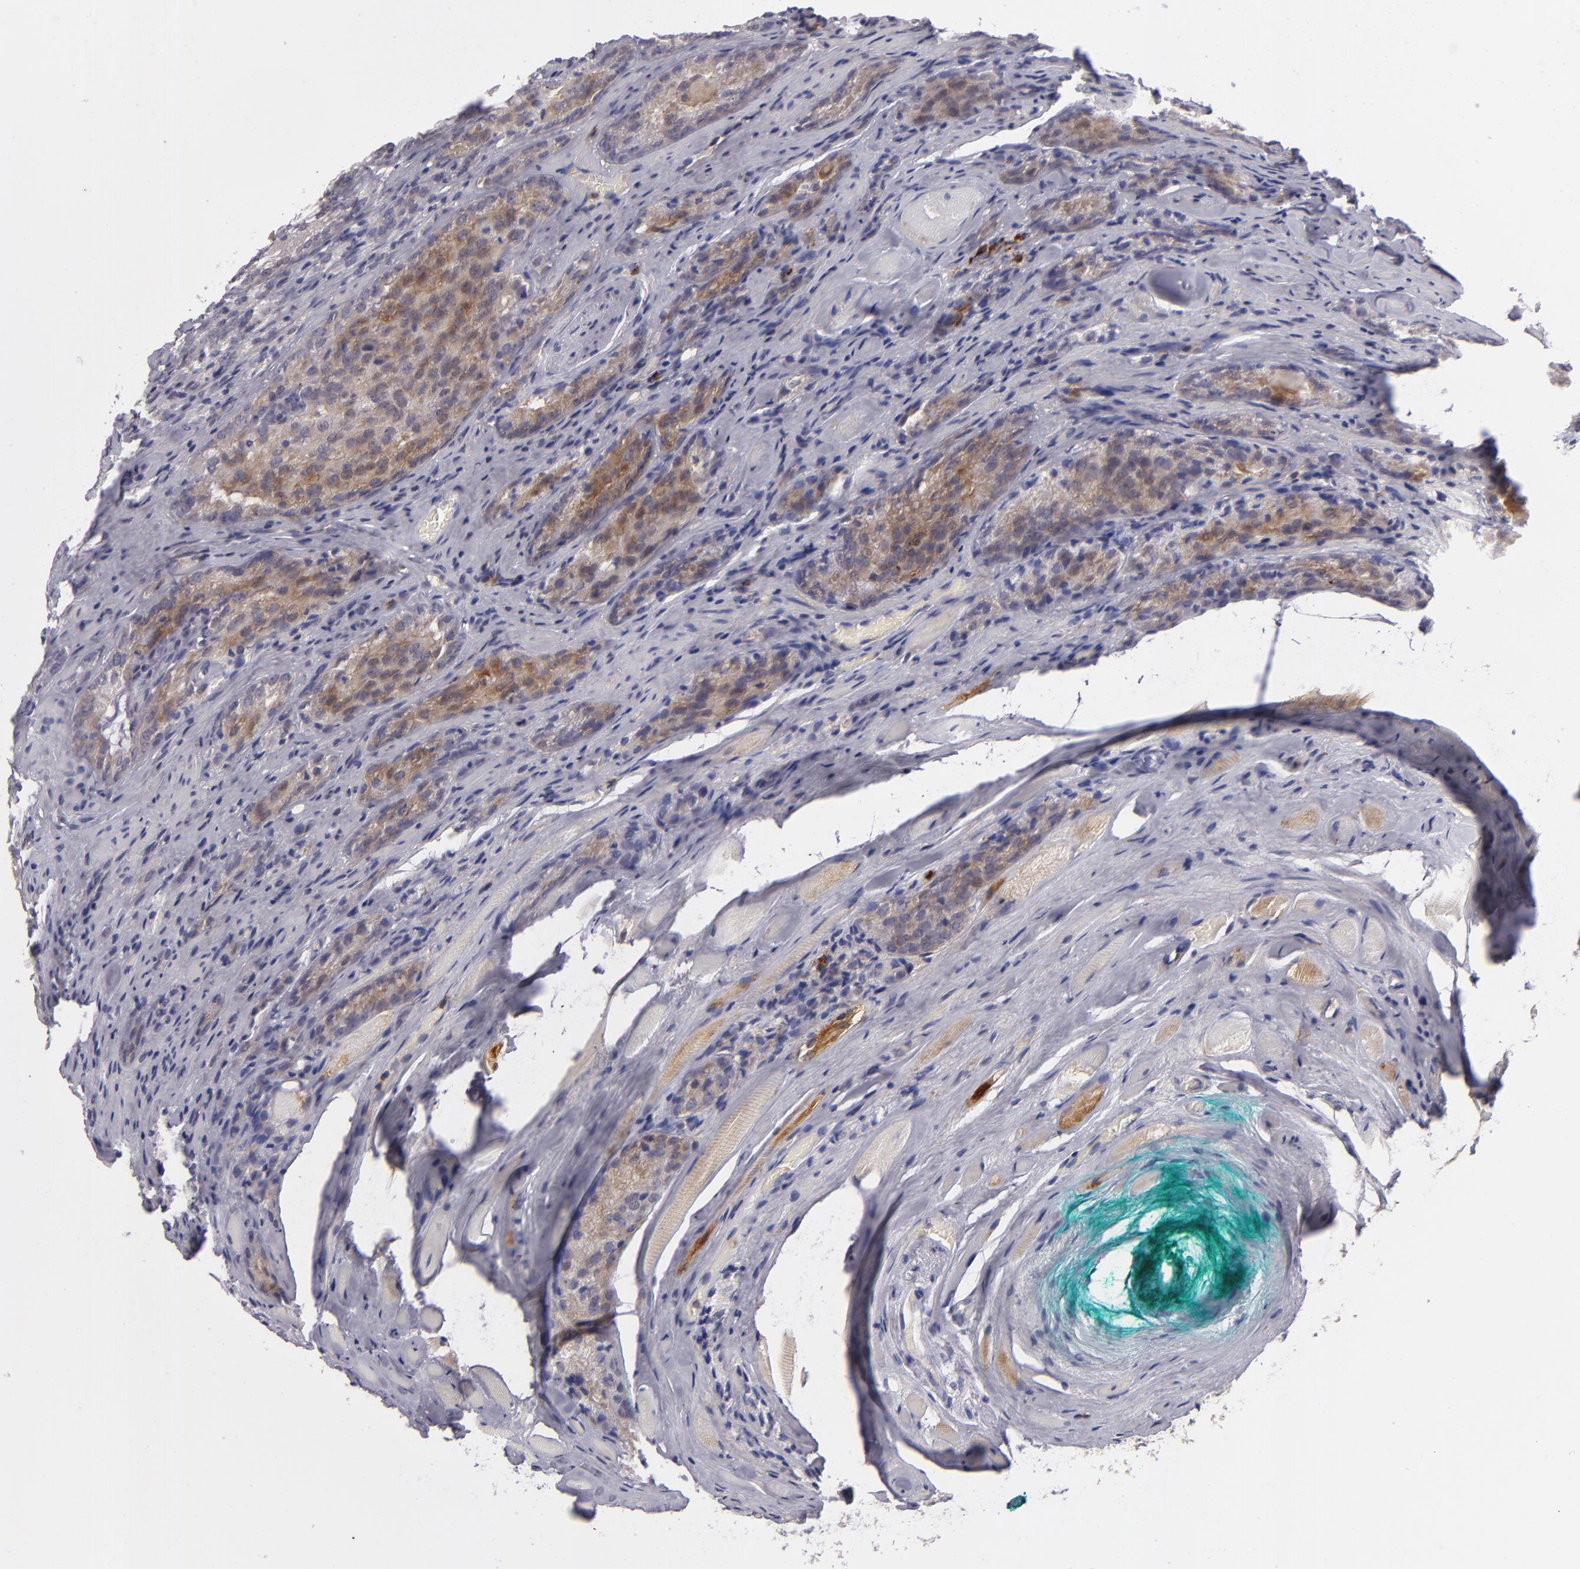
{"staining": {"intensity": "moderate", "quantity": ">75%", "location": "none"}, "tissue": "prostate cancer", "cell_type": "Tumor cells", "image_type": "cancer", "snomed": [{"axis": "morphology", "description": "Adenocarcinoma, Medium grade"}, {"axis": "topography", "description": "Prostate"}], "caption": "This is an image of IHC staining of adenocarcinoma (medium-grade) (prostate), which shows moderate expression in the None of tumor cells.", "gene": "MMP10", "patient": {"sex": "male", "age": 60}}